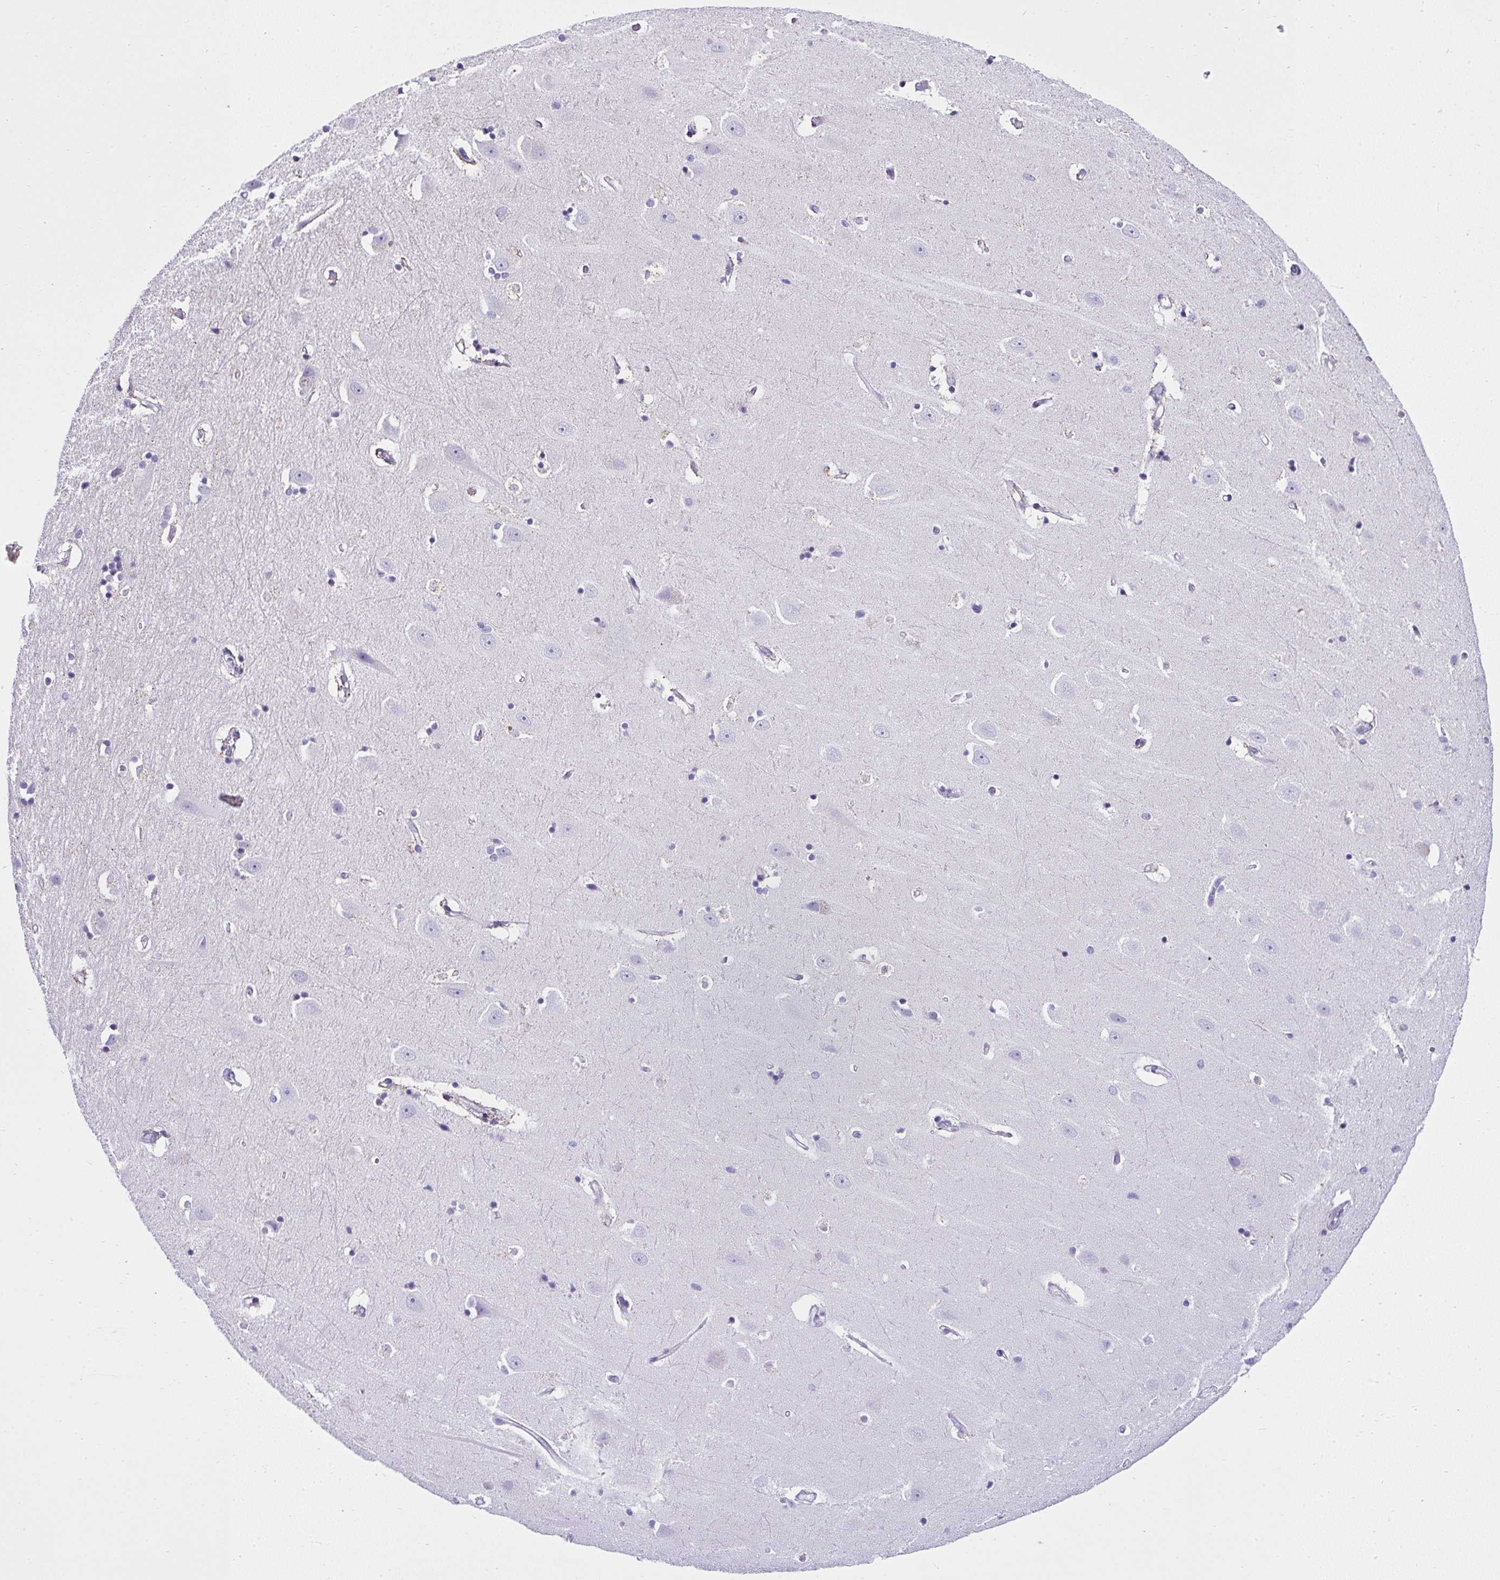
{"staining": {"intensity": "negative", "quantity": "none", "location": "none"}, "tissue": "hippocampus", "cell_type": "Glial cells", "image_type": "normal", "snomed": [{"axis": "morphology", "description": "Normal tissue, NOS"}, {"axis": "topography", "description": "Hippocampus"}], "caption": "Protein analysis of normal hippocampus displays no significant positivity in glial cells. (Immunohistochemistry, brightfield microscopy, high magnification).", "gene": "RNF183", "patient": {"sex": "male", "age": 63}}